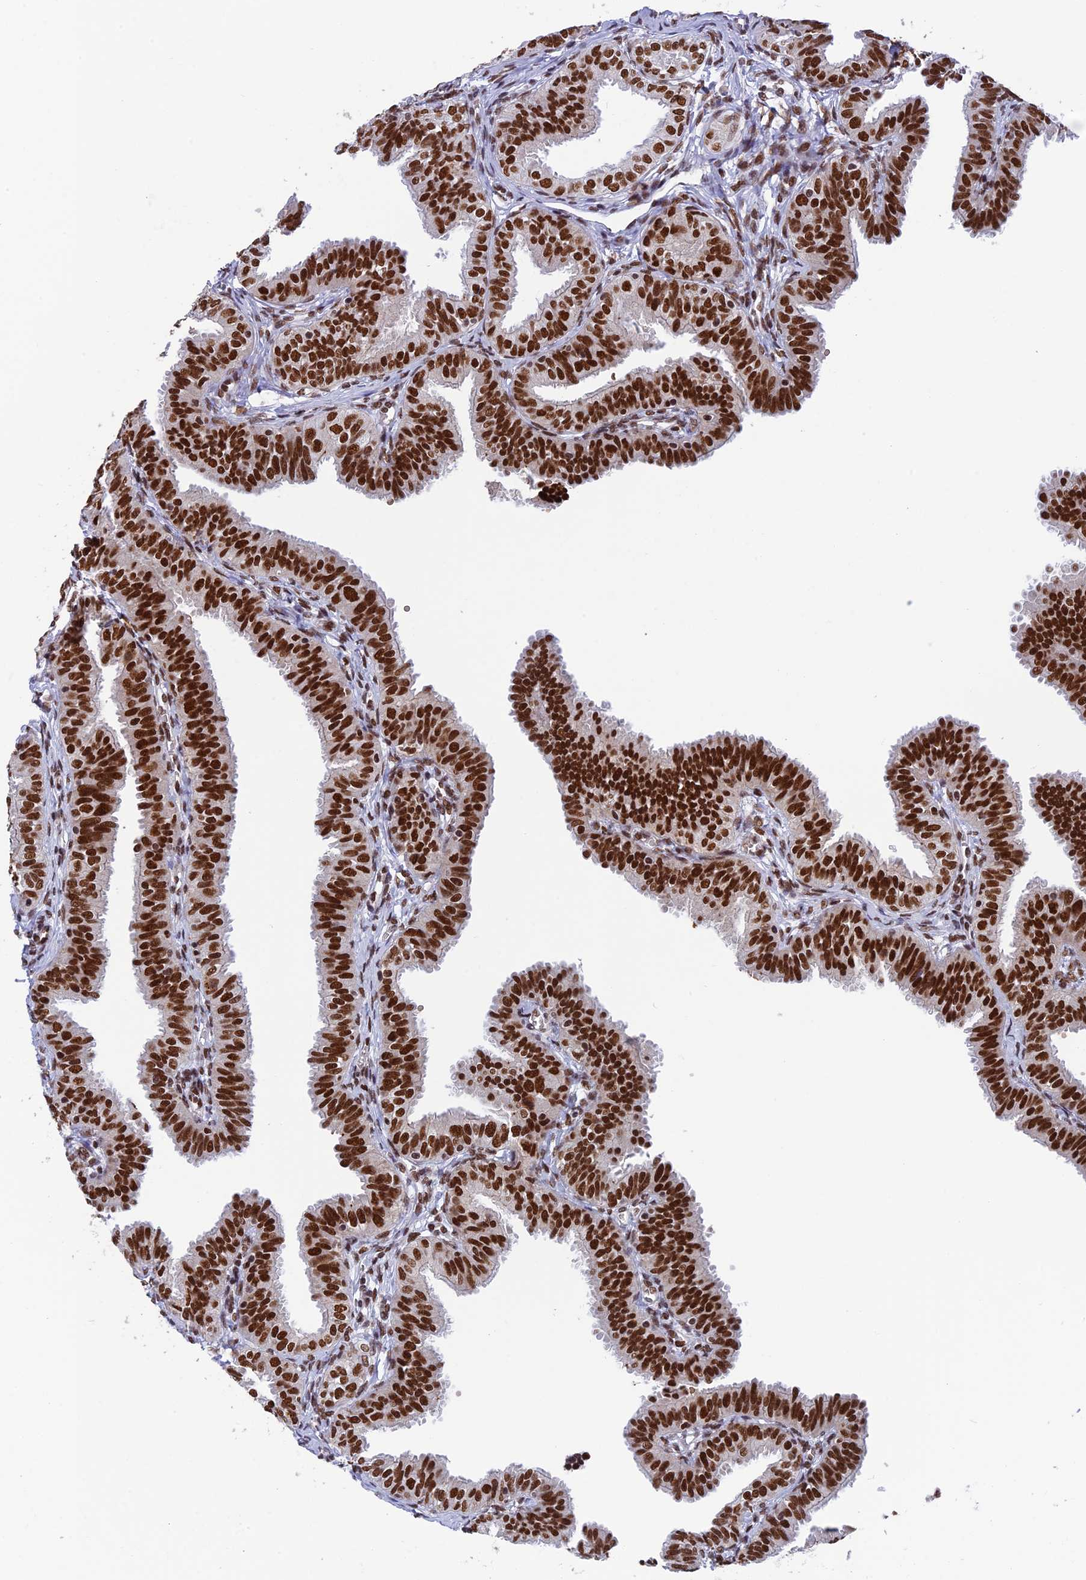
{"staining": {"intensity": "strong", "quantity": ">75%", "location": "nuclear"}, "tissue": "fallopian tube", "cell_type": "Glandular cells", "image_type": "normal", "snomed": [{"axis": "morphology", "description": "Normal tissue, NOS"}, {"axis": "topography", "description": "Fallopian tube"}], "caption": "Strong nuclear positivity is seen in about >75% of glandular cells in normal fallopian tube. Ihc stains the protein in brown and the nuclei are stained blue.", "gene": "EEF1AKMT3", "patient": {"sex": "female", "age": 35}}